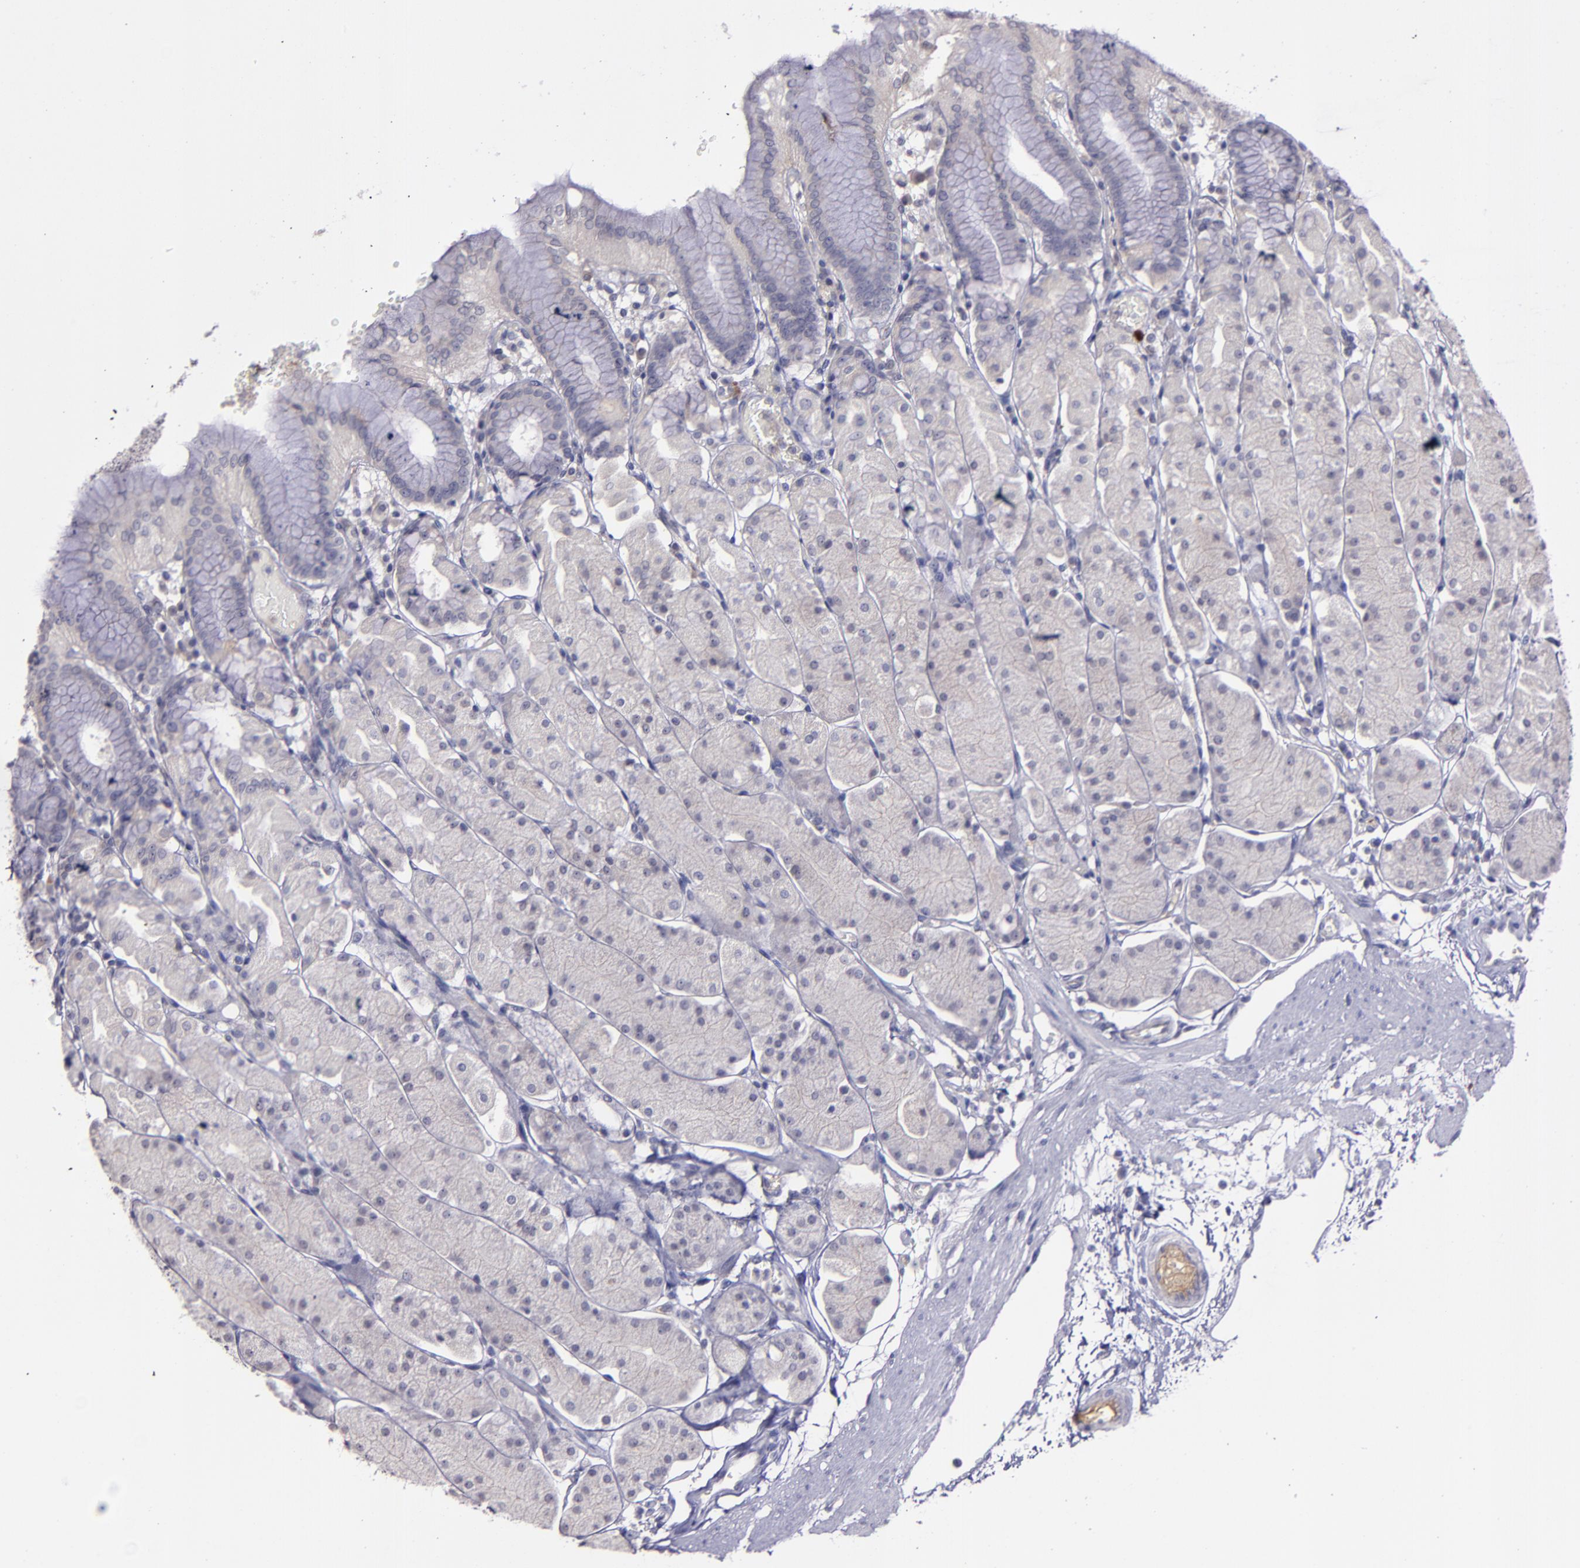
{"staining": {"intensity": "negative", "quantity": "none", "location": "none"}, "tissue": "stomach", "cell_type": "Glandular cells", "image_type": "normal", "snomed": [{"axis": "morphology", "description": "Normal tissue, NOS"}, {"axis": "topography", "description": "Stomach, upper"}, {"axis": "topography", "description": "Stomach"}], "caption": "The micrograph displays no significant staining in glandular cells of stomach. (Stains: DAB (3,3'-diaminobenzidine) IHC with hematoxylin counter stain, Microscopy: brightfield microscopy at high magnification).", "gene": "MASP1", "patient": {"sex": "male", "age": 76}}